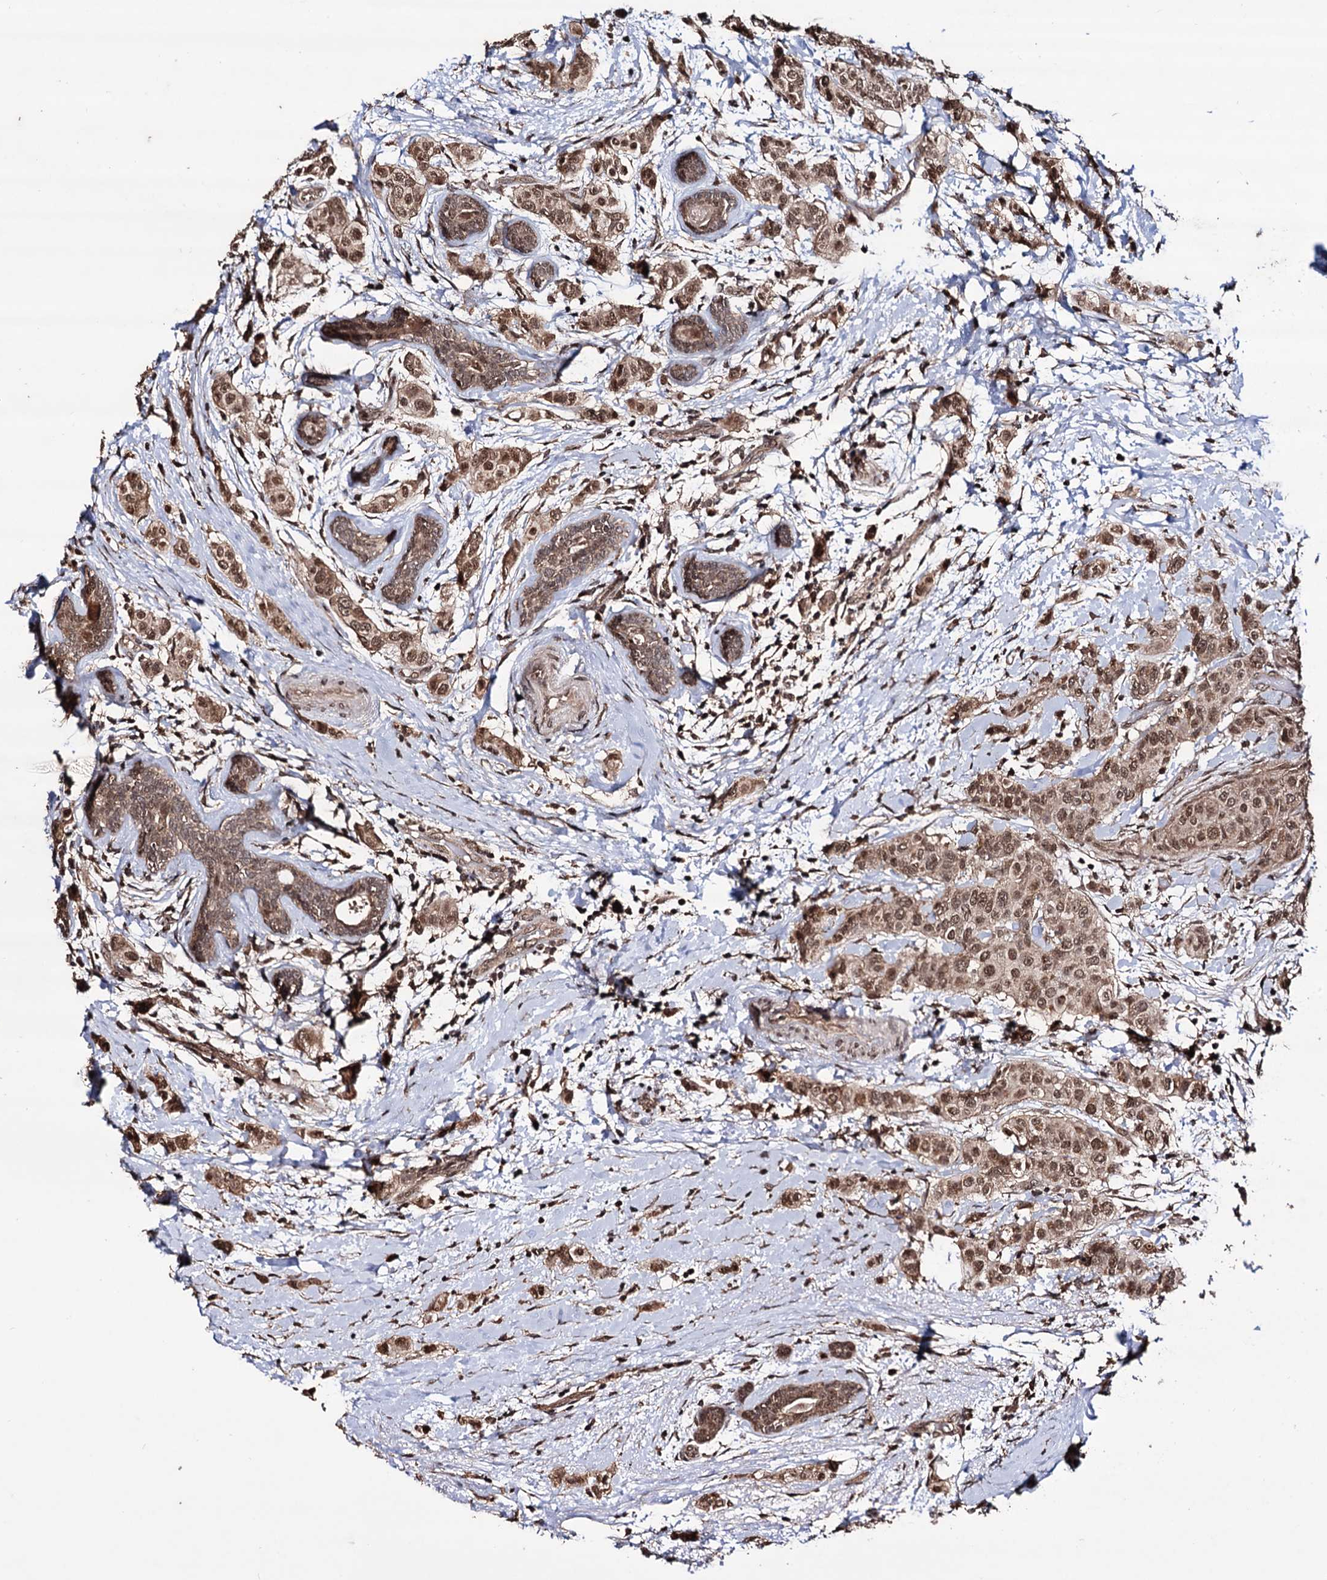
{"staining": {"intensity": "moderate", "quantity": ">75%", "location": "cytoplasmic/membranous,nuclear"}, "tissue": "breast cancer", "cell_type": "Tumor cells", "image_type": "cancer", "snomed": [{"axis": "morphology", "description": "Lobular carcinoma"}, {"axis": "topography", "description": "Breast"}], "caption": "Human lobular carcinoma (breast) stained with a brown dye exhibits moderate cytoplasmic/membranous and nuclear positive expression in about >75% of tumor cells.", "gene": "KLF5", "patient": {"sex": "female", "age": 51}}